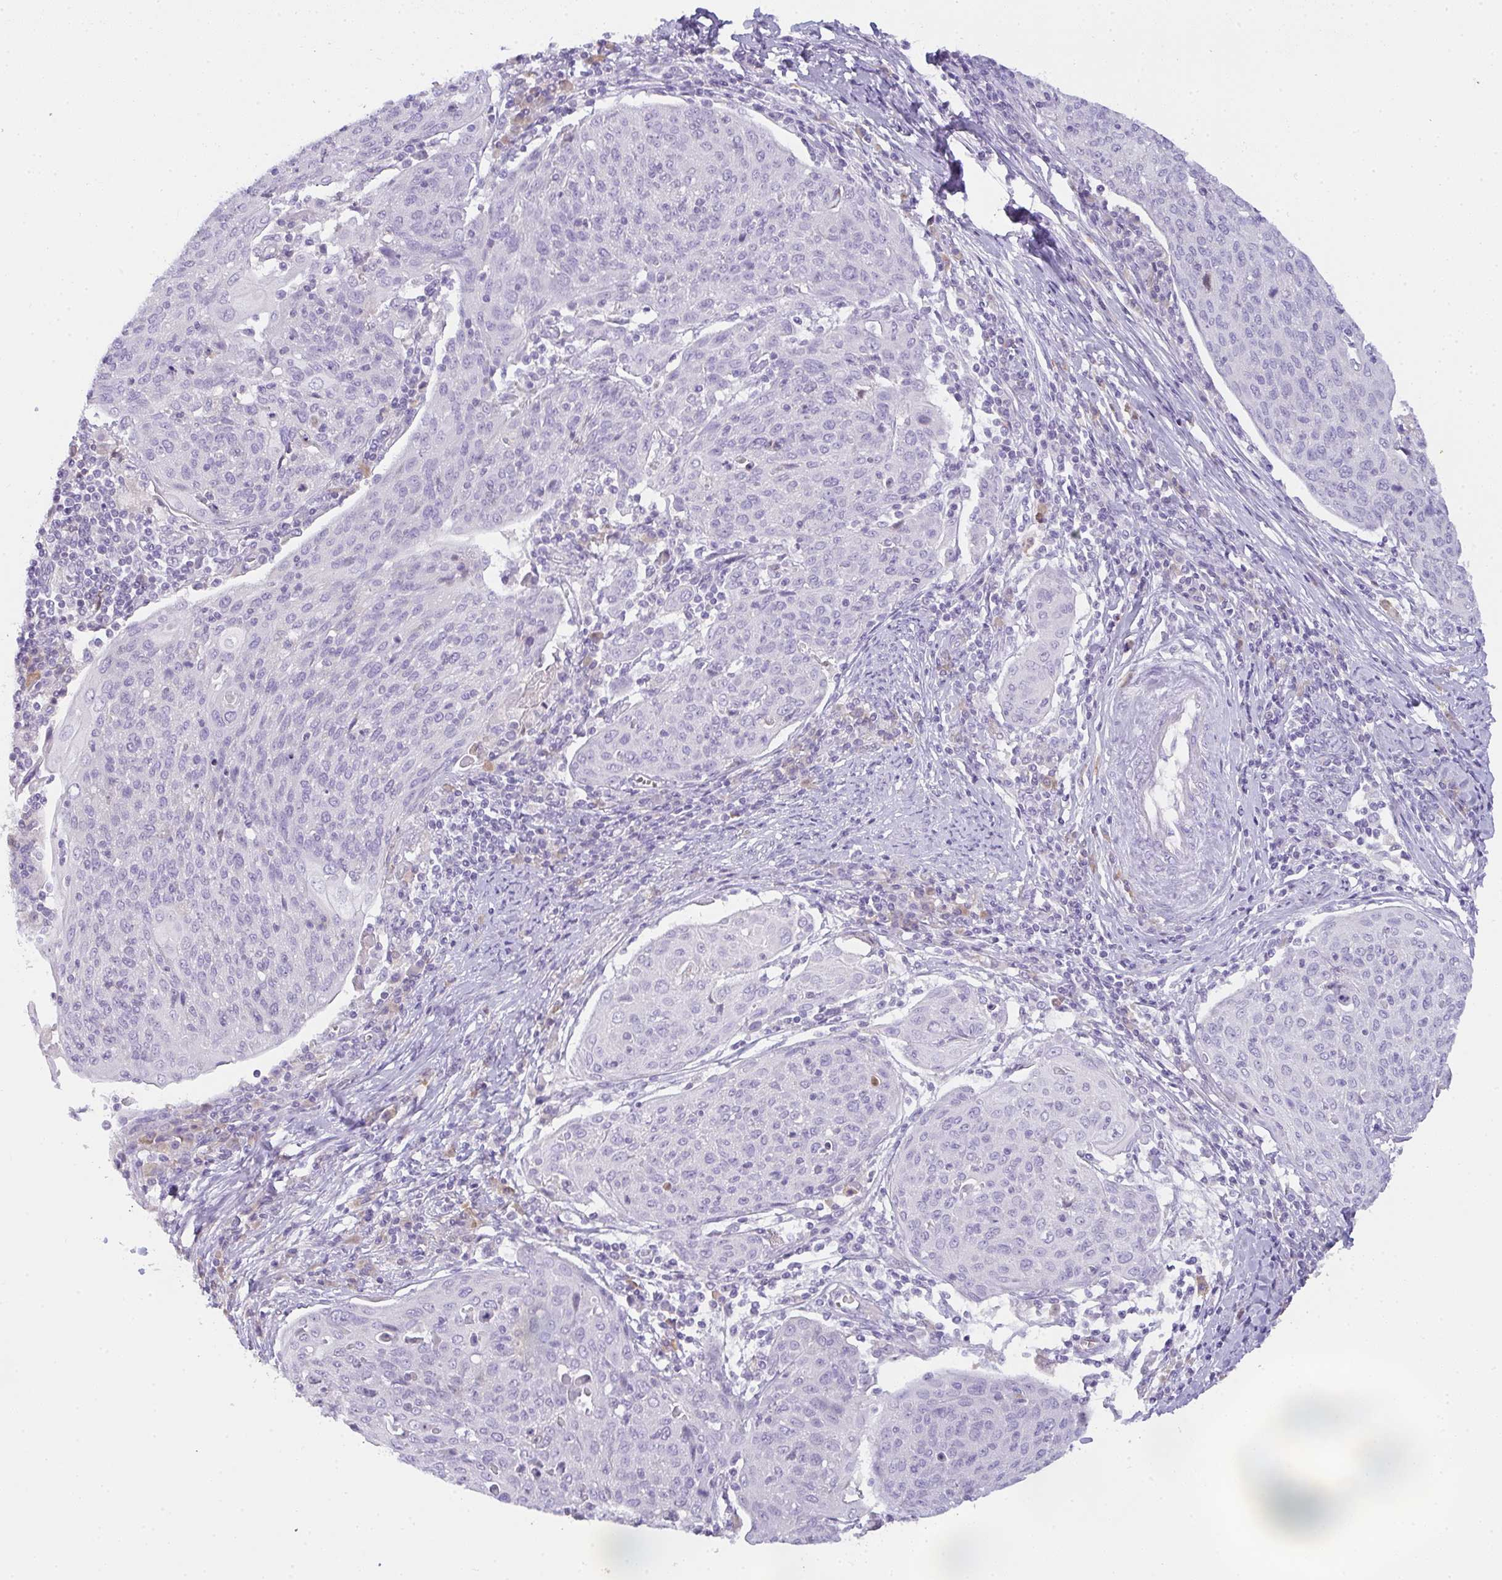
{"staining": {"intensity": "negative", "quantity": "none", "location": "none"}, "tissue": "cervical cancer", "cell_type": "Tumor cells", "image_type": "cancer", "snomed": [{"axis": "morphology", "description": "Squamous cell carcinoma, NOS"}, {"axis": "topography", "description": "Cervix"}], "caption": "A histopathology image of squamous cell carcinoma (cervical) stained for a protein exhibits no brown staining in tumor cells.", "gene": "COX7B", "patient": {"sex": "female", "age": 67}}